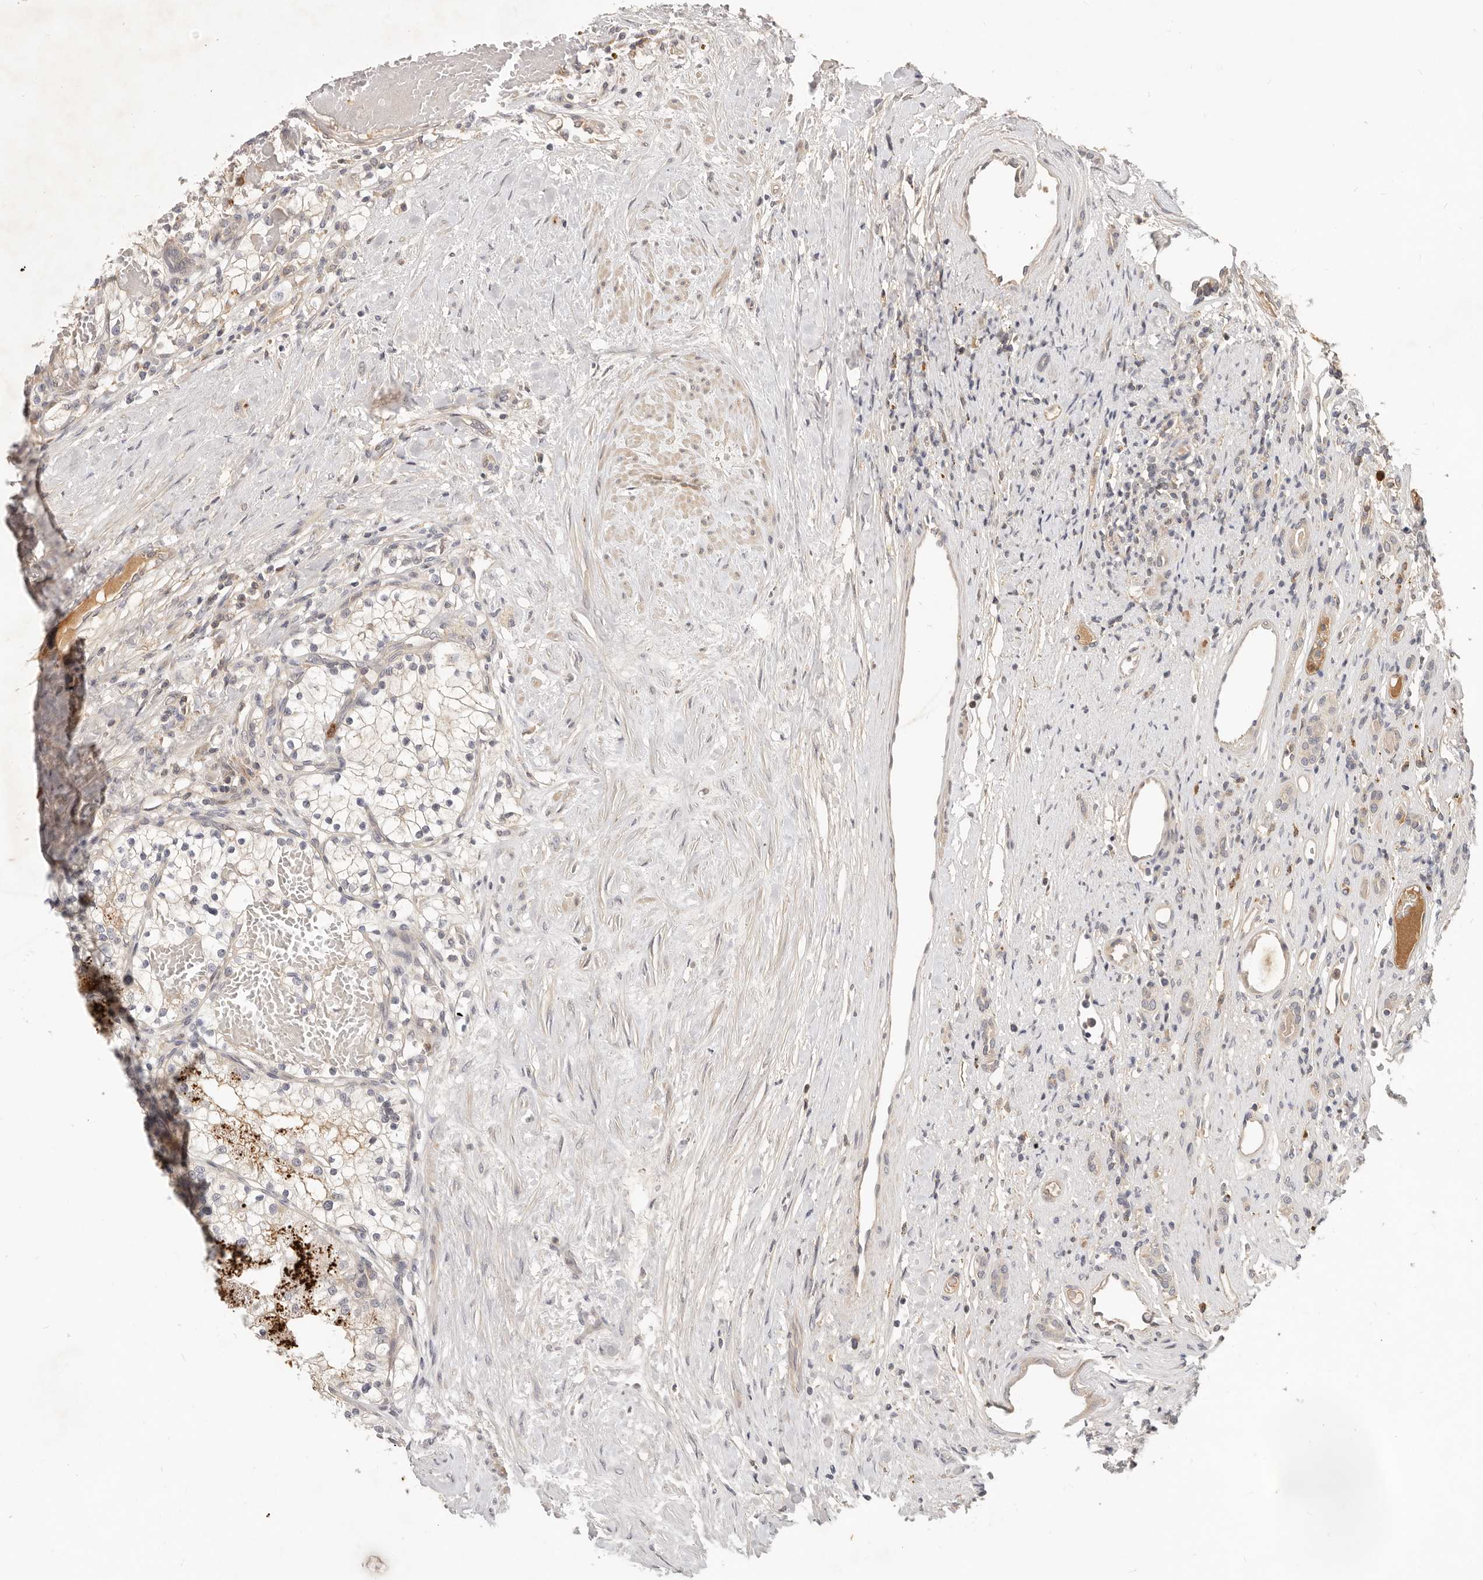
{"staining": {"intensity": "strong", "quantity": "<25%", "location": "cytoplasmic/membranous"}, "tissue": "renal cancer", "cell_type": "Tumor cells", "image_type": "cancer", "snomed": [{"axis": "morphology", "description": "Normal tissue, NOS"}, {"axis": "morphology", "description": "Adenocarcinoma, NOS"}, {"axis": "topography", "description": "Kidney"}], "caption": "A histopathology image showing strong cytoplasmic/membranous staining in approximately <25% of tumor cells in adenocarcinoma (renal), as visualized by brown immunohistochemical staining.", "gene": "USP49", "patient": {"sex": "male", "age": 68}}